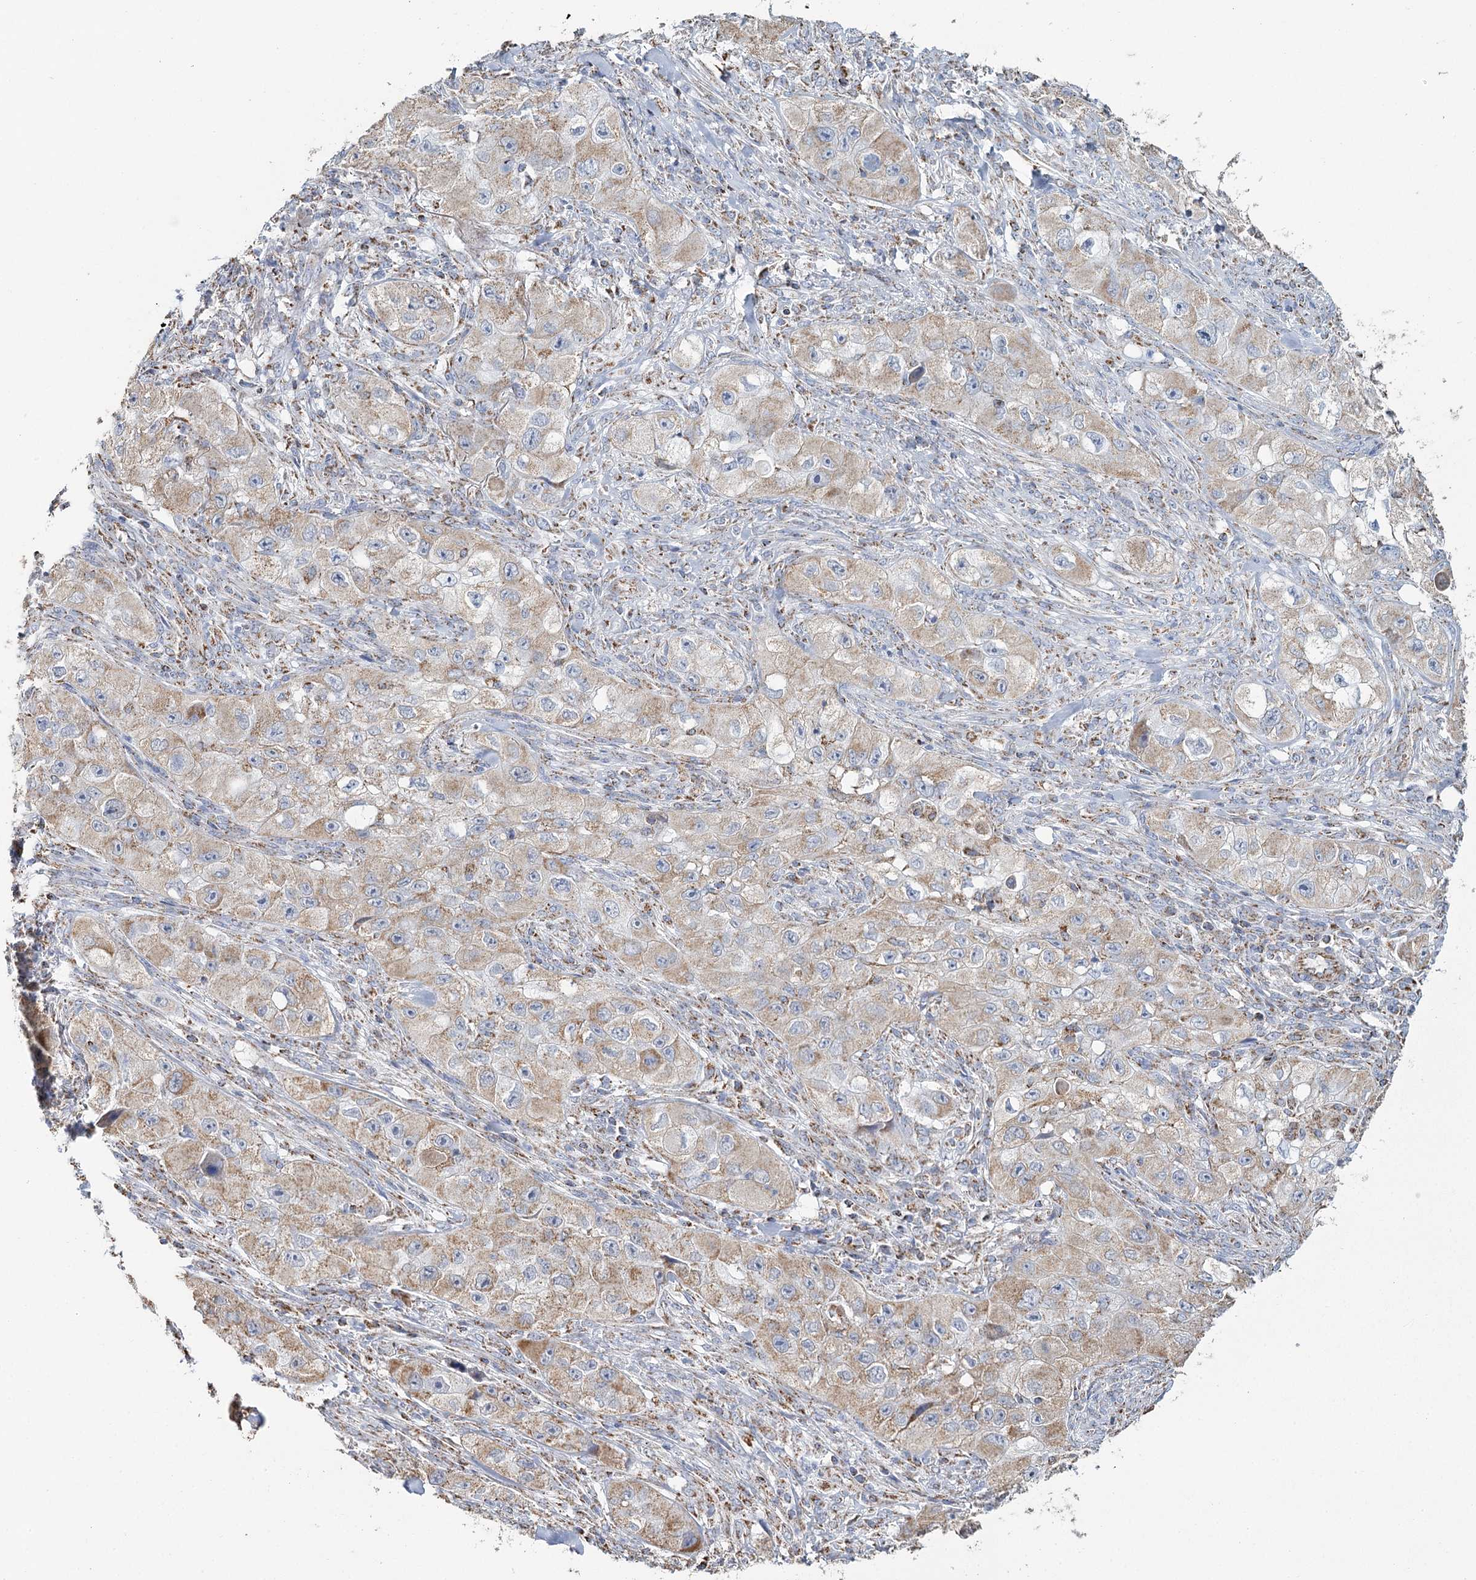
{"staining": {"intensity": "weak", "quantity": ">75%", "location": "cytoplasmic/membranous"}, "tissue": "skin cancer", "cell_type": "Tumor cells", "image_type": "cancer", "snomed": [{"axis": "morphology", "description": "Squamous cell carcinoma, NOS"}, {"axis": "topography", "description": "Skin"}, {"axis": "topography", "description": "Subcutis"}], "caption": "Approximately >75% of tumor cells in human skin cancer (squamous cell carcinoma) reveal weak cytoplasmic/membranous protein expression as visualized by brown immunohistochemical staining.", "gene": "MRPL44", "patient": {"sex": "male", "age": 73}}